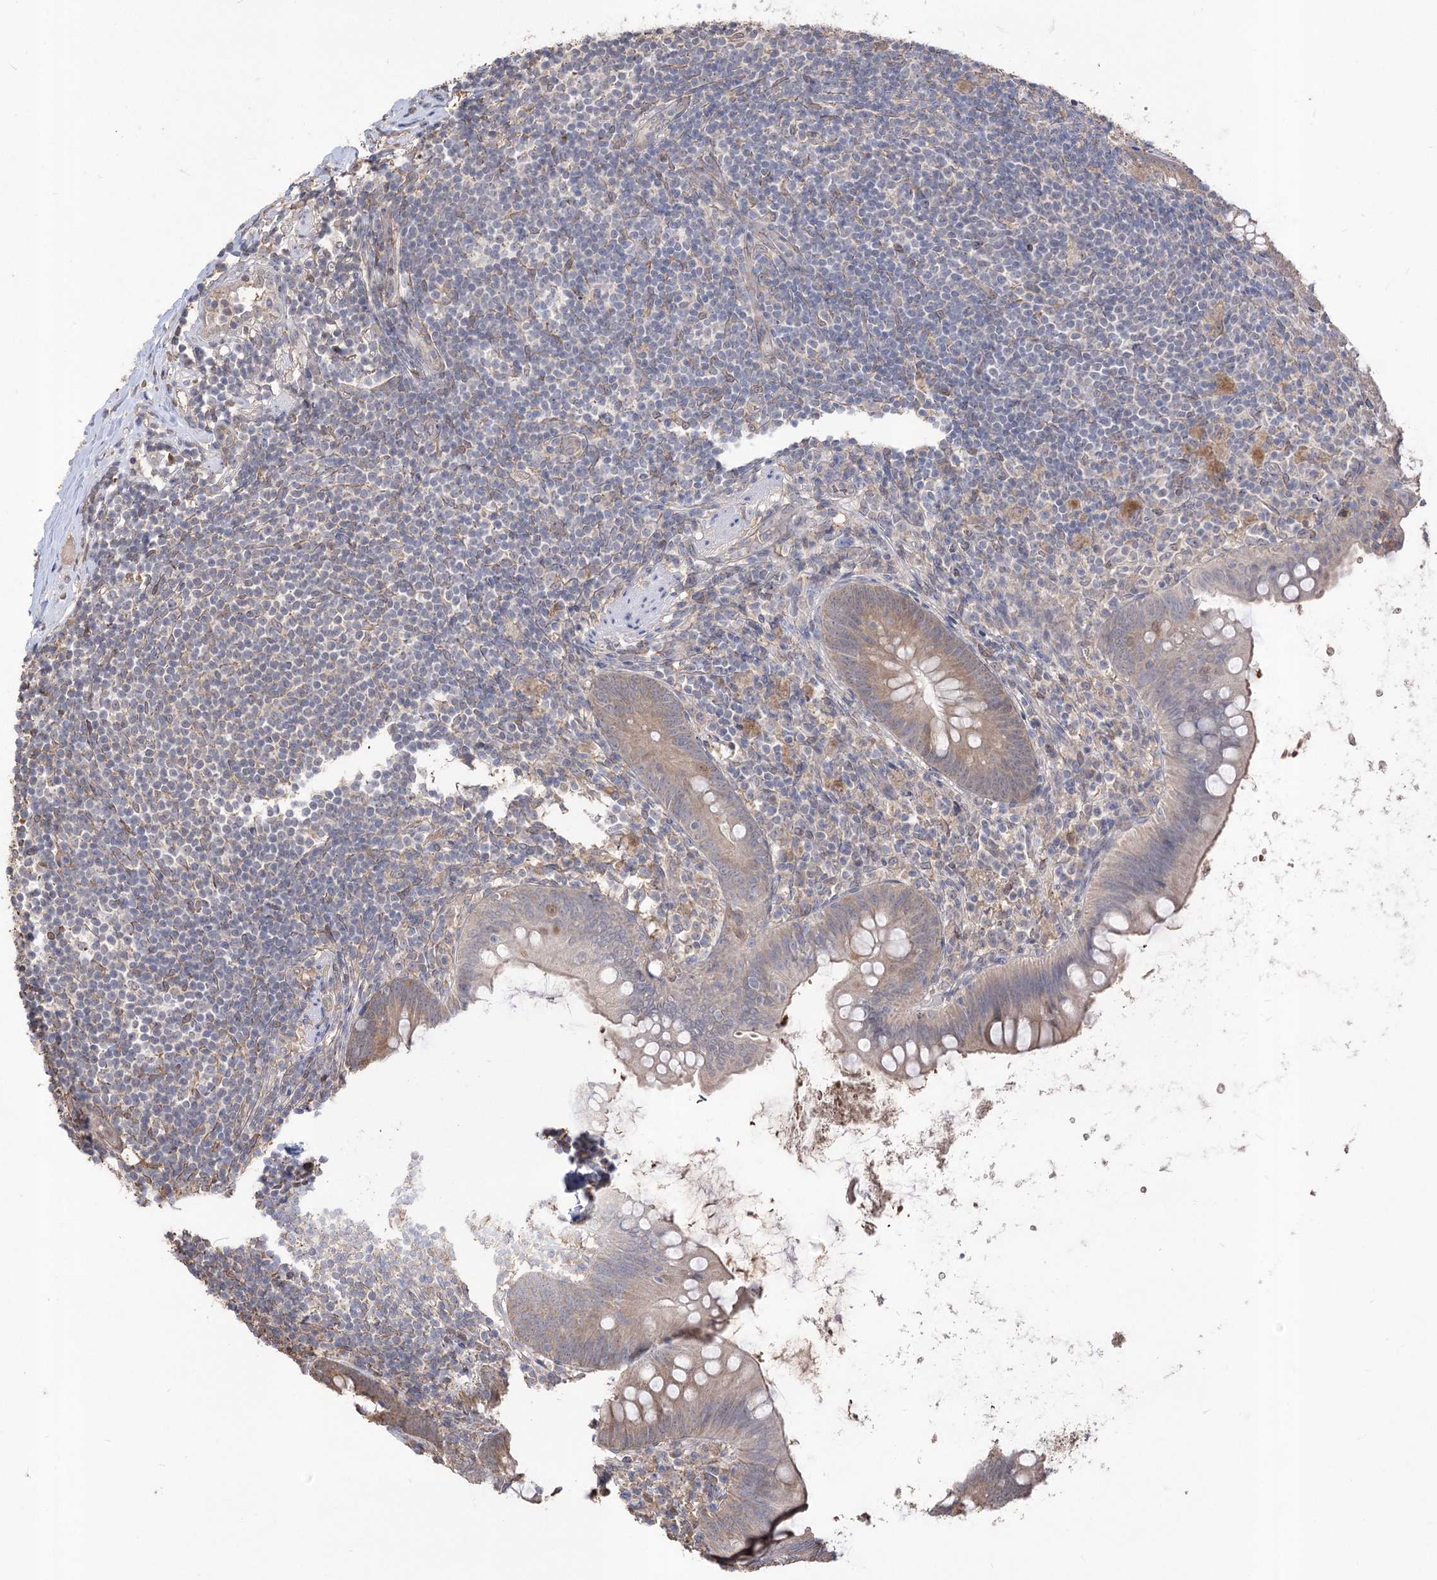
{"staining": {"intensity": "moderate", "quantity": "25%-75%", "location": "cytoplasmic/membranous"}, "tissue": "appendix", "cell_type": "Glandular cells", "image_type": "normal", "snomed": [{"axis": "morphology", "description": "Normal tissue, NOS"}, {"axis": "topography", "description": "Appendix"}], "caption": "IHC histopathology image of unremarkable appendix: appendix stained using immunohistochemistry (IHC) reveals medium levels of moderate protein expression localized specifically in the cytoplasmic/membranous of glandular cells, appearing as a cytoplasmic/membranous brown color.", "gene": "R3HDM2", "patient": {"sex": "female", "age": 62}}